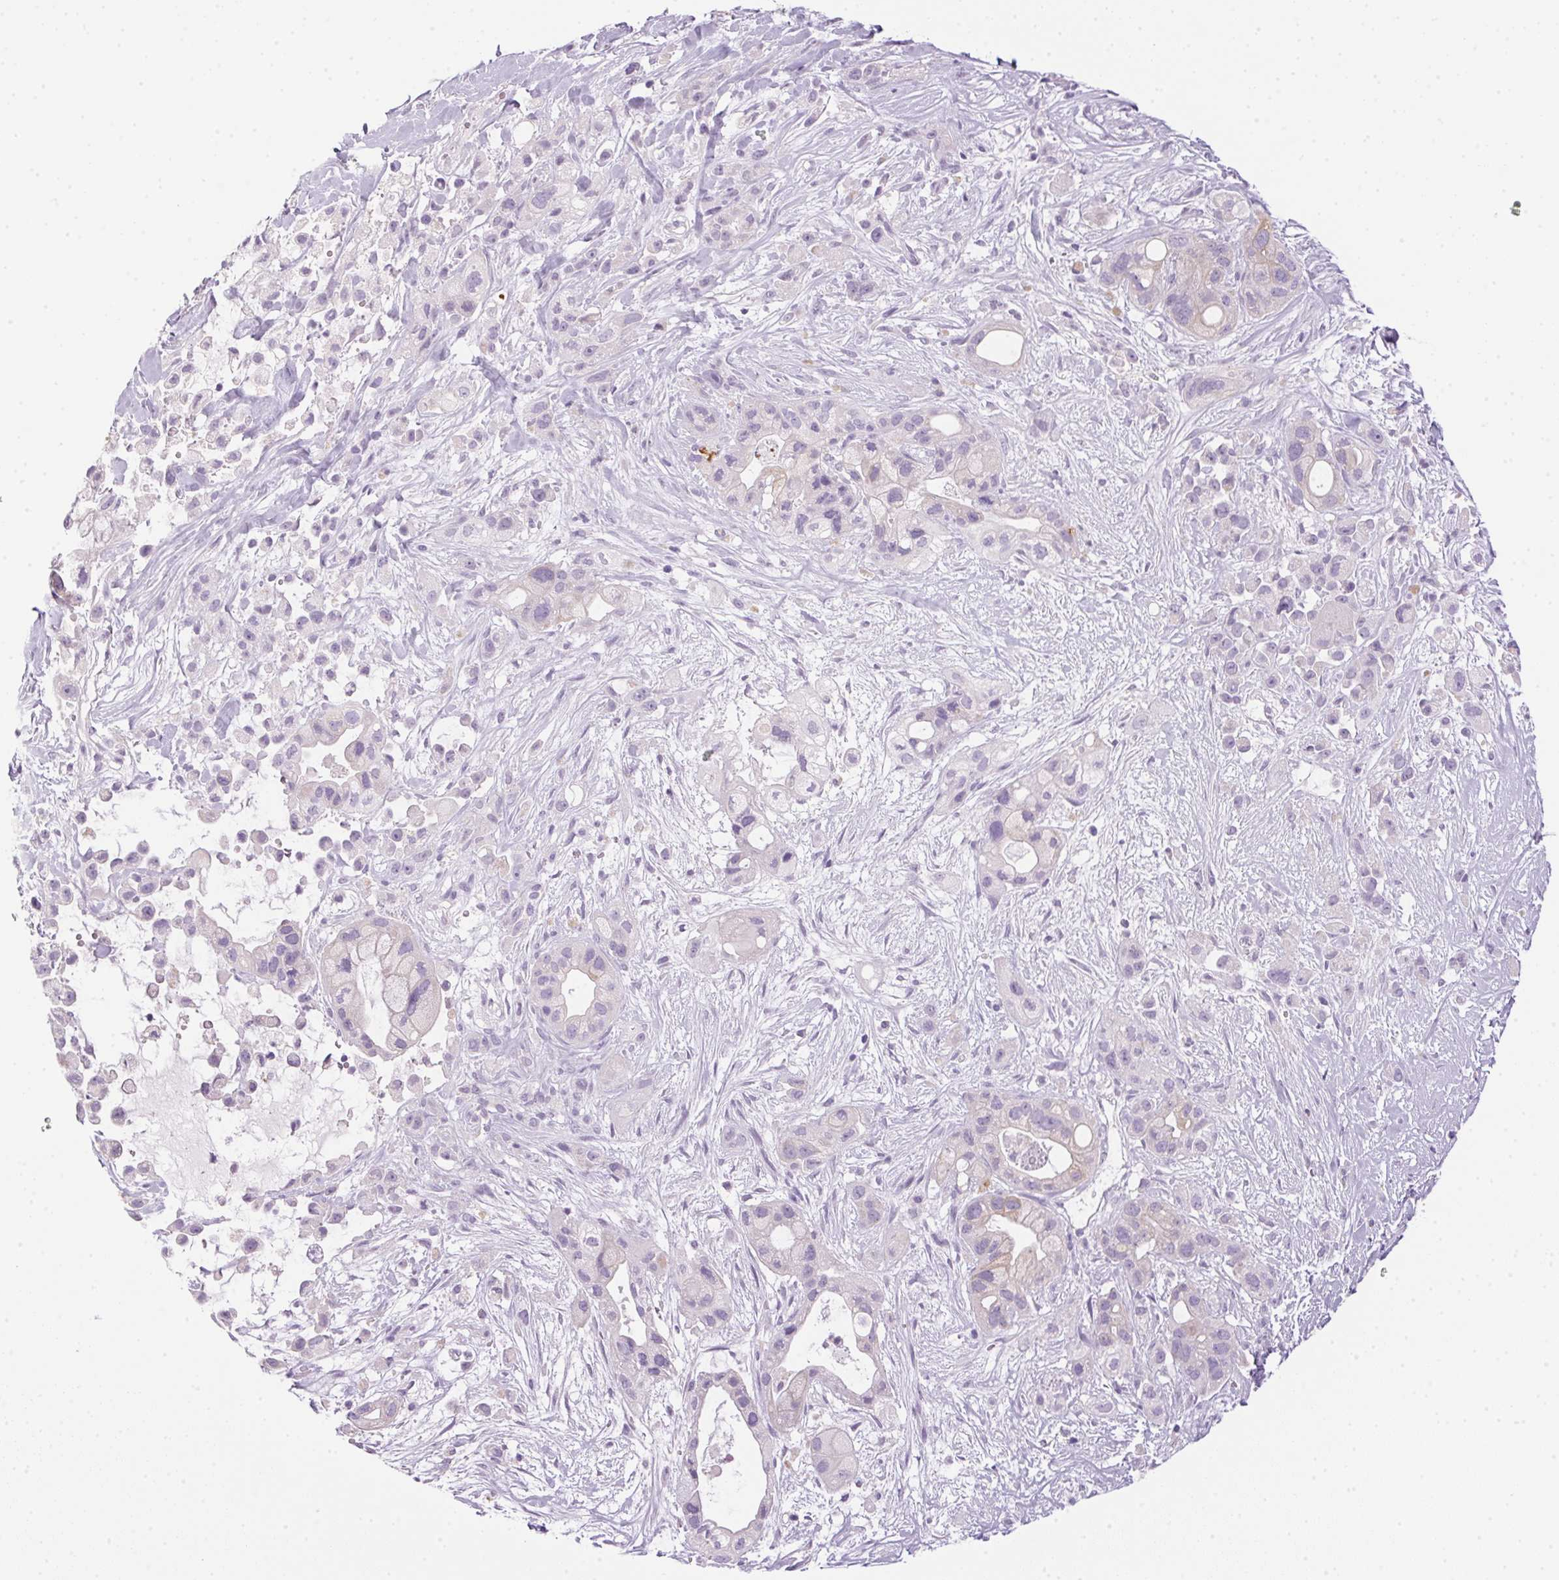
{"staining": {"intensity": "negative", "quantity": "none", "location": "none"}, "tissue": "pancreatic cancer", "cell_type": "Tumor cells", "image_type": "cancer", "snomed": [{"axis": "morphology", "description": "Adenocarcinoma, NOS"}, {"axis": "topography", "description": "Pancreas"}], "caption": "Immunohistochemistry (IHC) histopathology image of neoplastic tissue: human pancreatic cancer stained with DAB reveals no significant protein expression in tumor cells.", "gene": "POPDC2", "patient": {"sex": "male", "age": 44}}